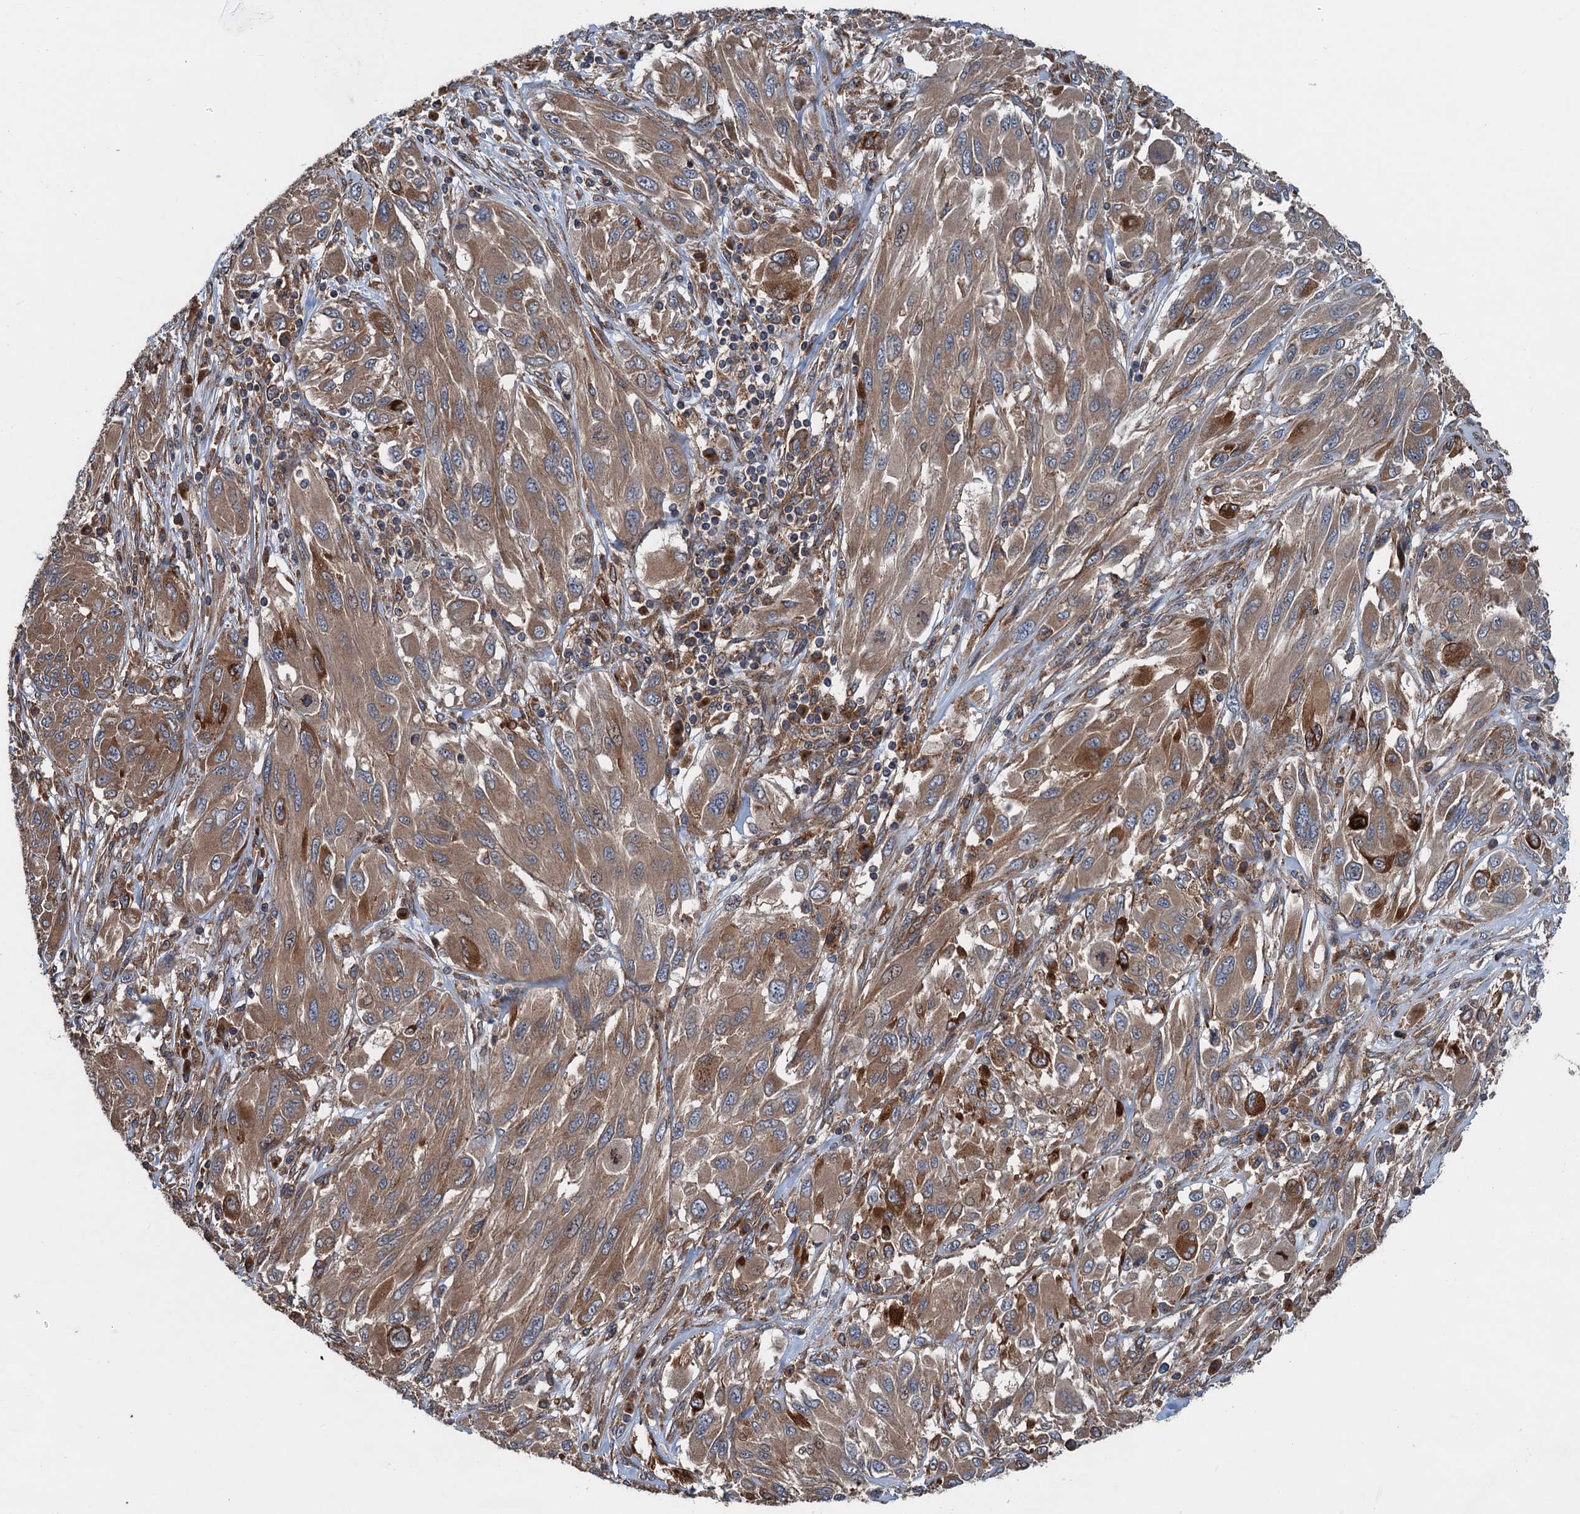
{"staining": {"intensity": "moderate", "quantity": ">75%", "location": "cytoplasmic/membranous"}, "tissue": "melanoma", "cell_type": "Tumor cells", "image_type": "cancer", "snomed": [{"axis": "morphology", "description": "Malignant melanoma, NOS"}, {"axis": "topography", "description": "Skin"}], "caption": "Human malignant melanoma stained with a protein marker reveals moderate staining in tumor cells.", "gene": "COG3", "patient": {"sex": "female", "age": 91}}